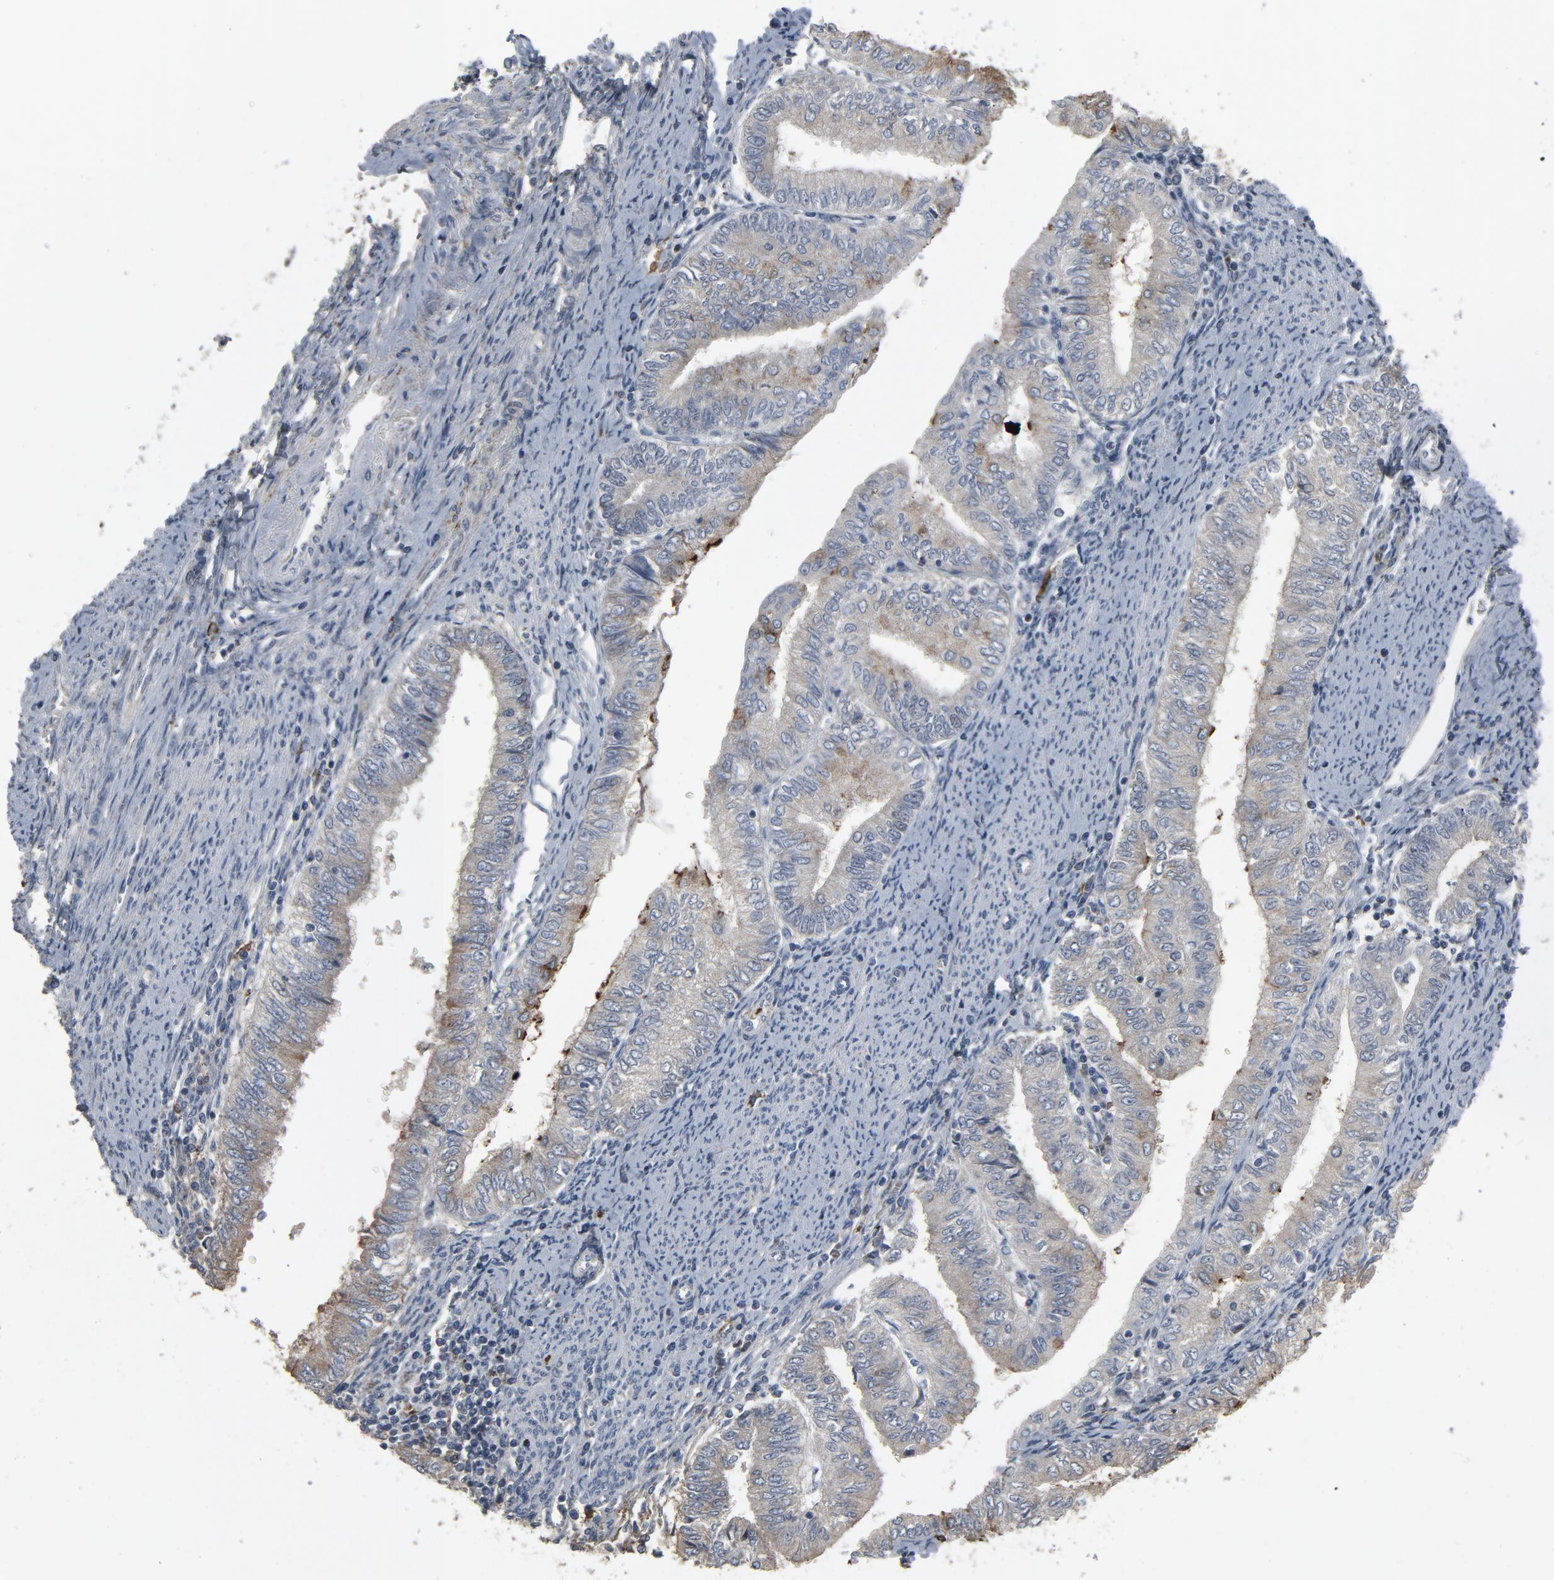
{"staining": {"intensity": "negative", "quantity": "none", "location": "none"}, "tissue": "endometrial cancer", "cell_type": "Tumor cells", "image_type": "cancer", "snomed": [{"axis": "morphology", "description": "Adenocarcinoma, NOS"}, {"axis": "topography", "description": "Endometrium"}], "caption": "The micrograph exhibits no significant staining in tumor cells of endometrial cancer.", "gene": "PDZD4", "patient": {"sex": "female", "age": 66}}